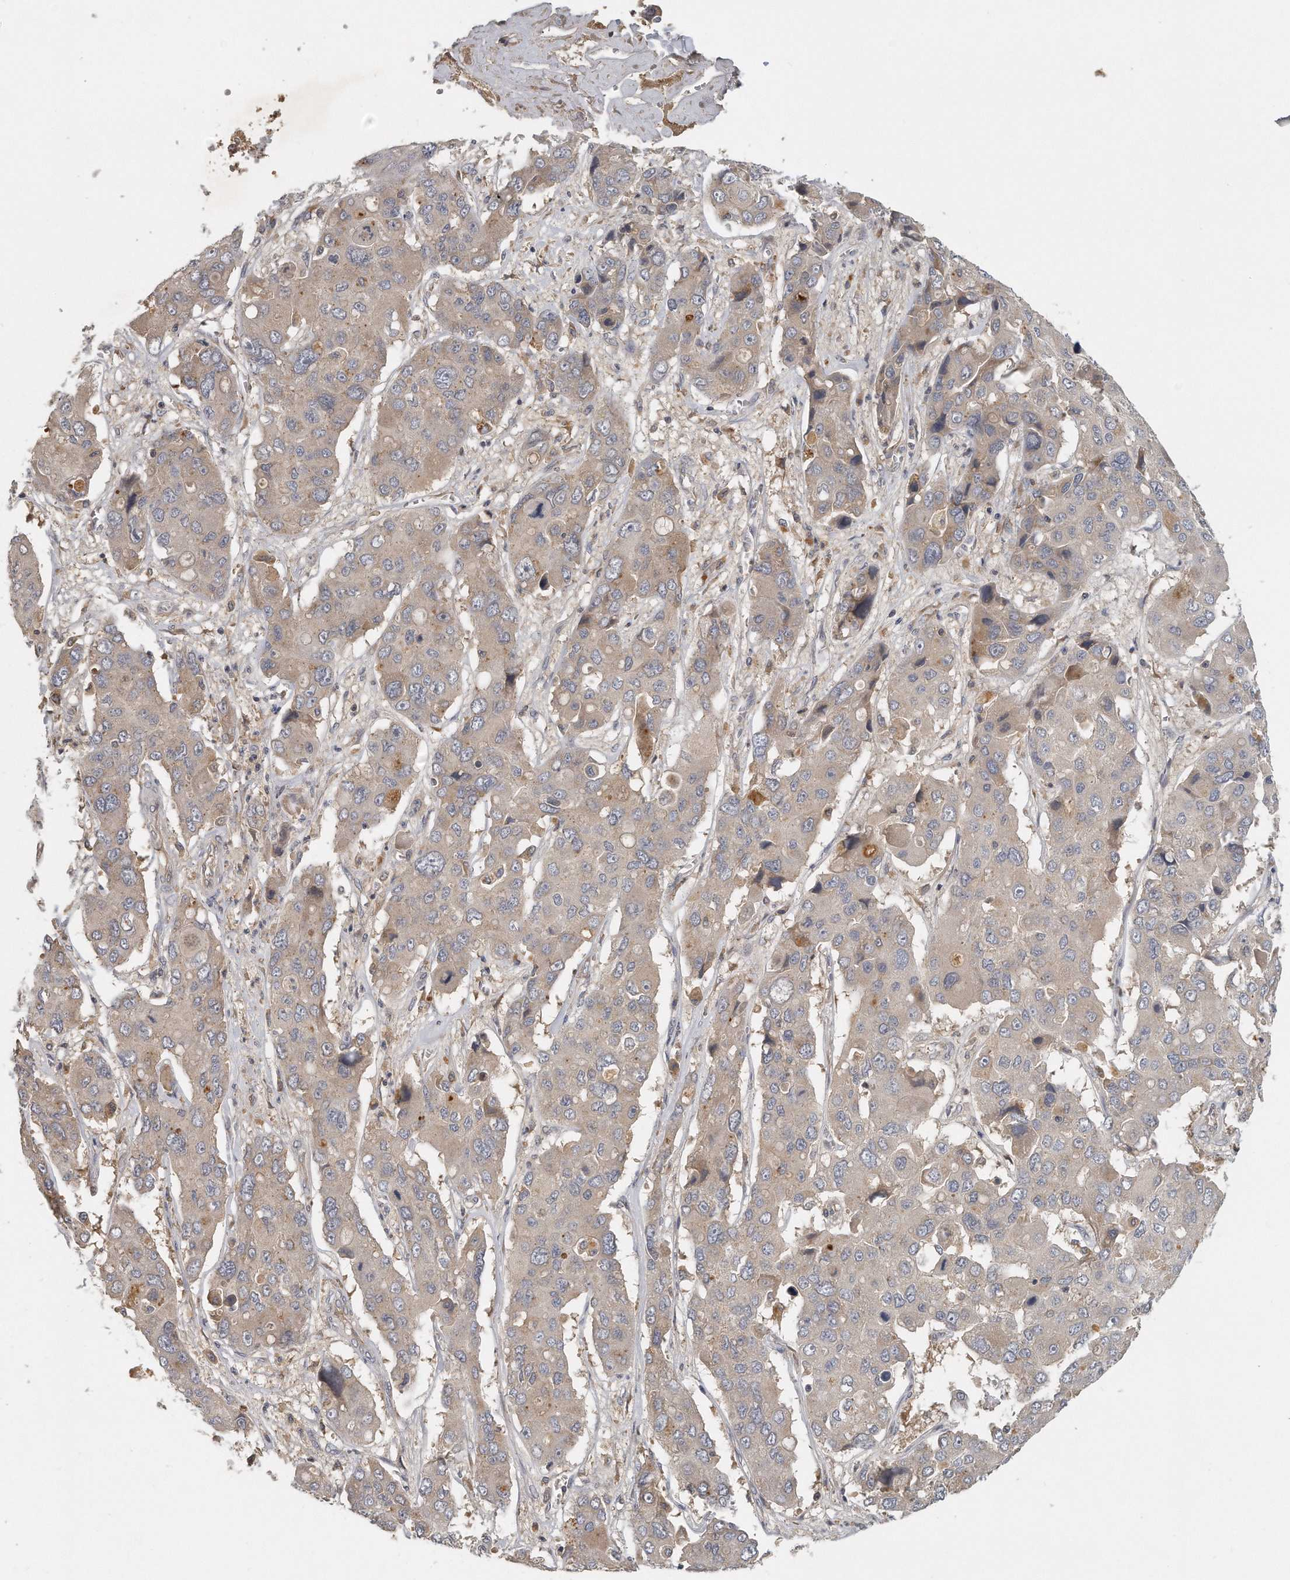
{"staining": {"intensity": "weak", "quantity": "<25%", "location": "cytoplasmic/membranous"}, "tissue": "liver cancer", "cell_type": "Tumor cells", "image_type": "cancer", "snomed": [{"axis": "morphology", "description": "Cholangiocarcinoma"}, {"axis": "topography", "description": "Liver"}], "caption": "There is no significant positivity in tumor cells of liver cancer.", "gene": "TRAPPC14", "patient": {"sex": "male", "age": 67}}